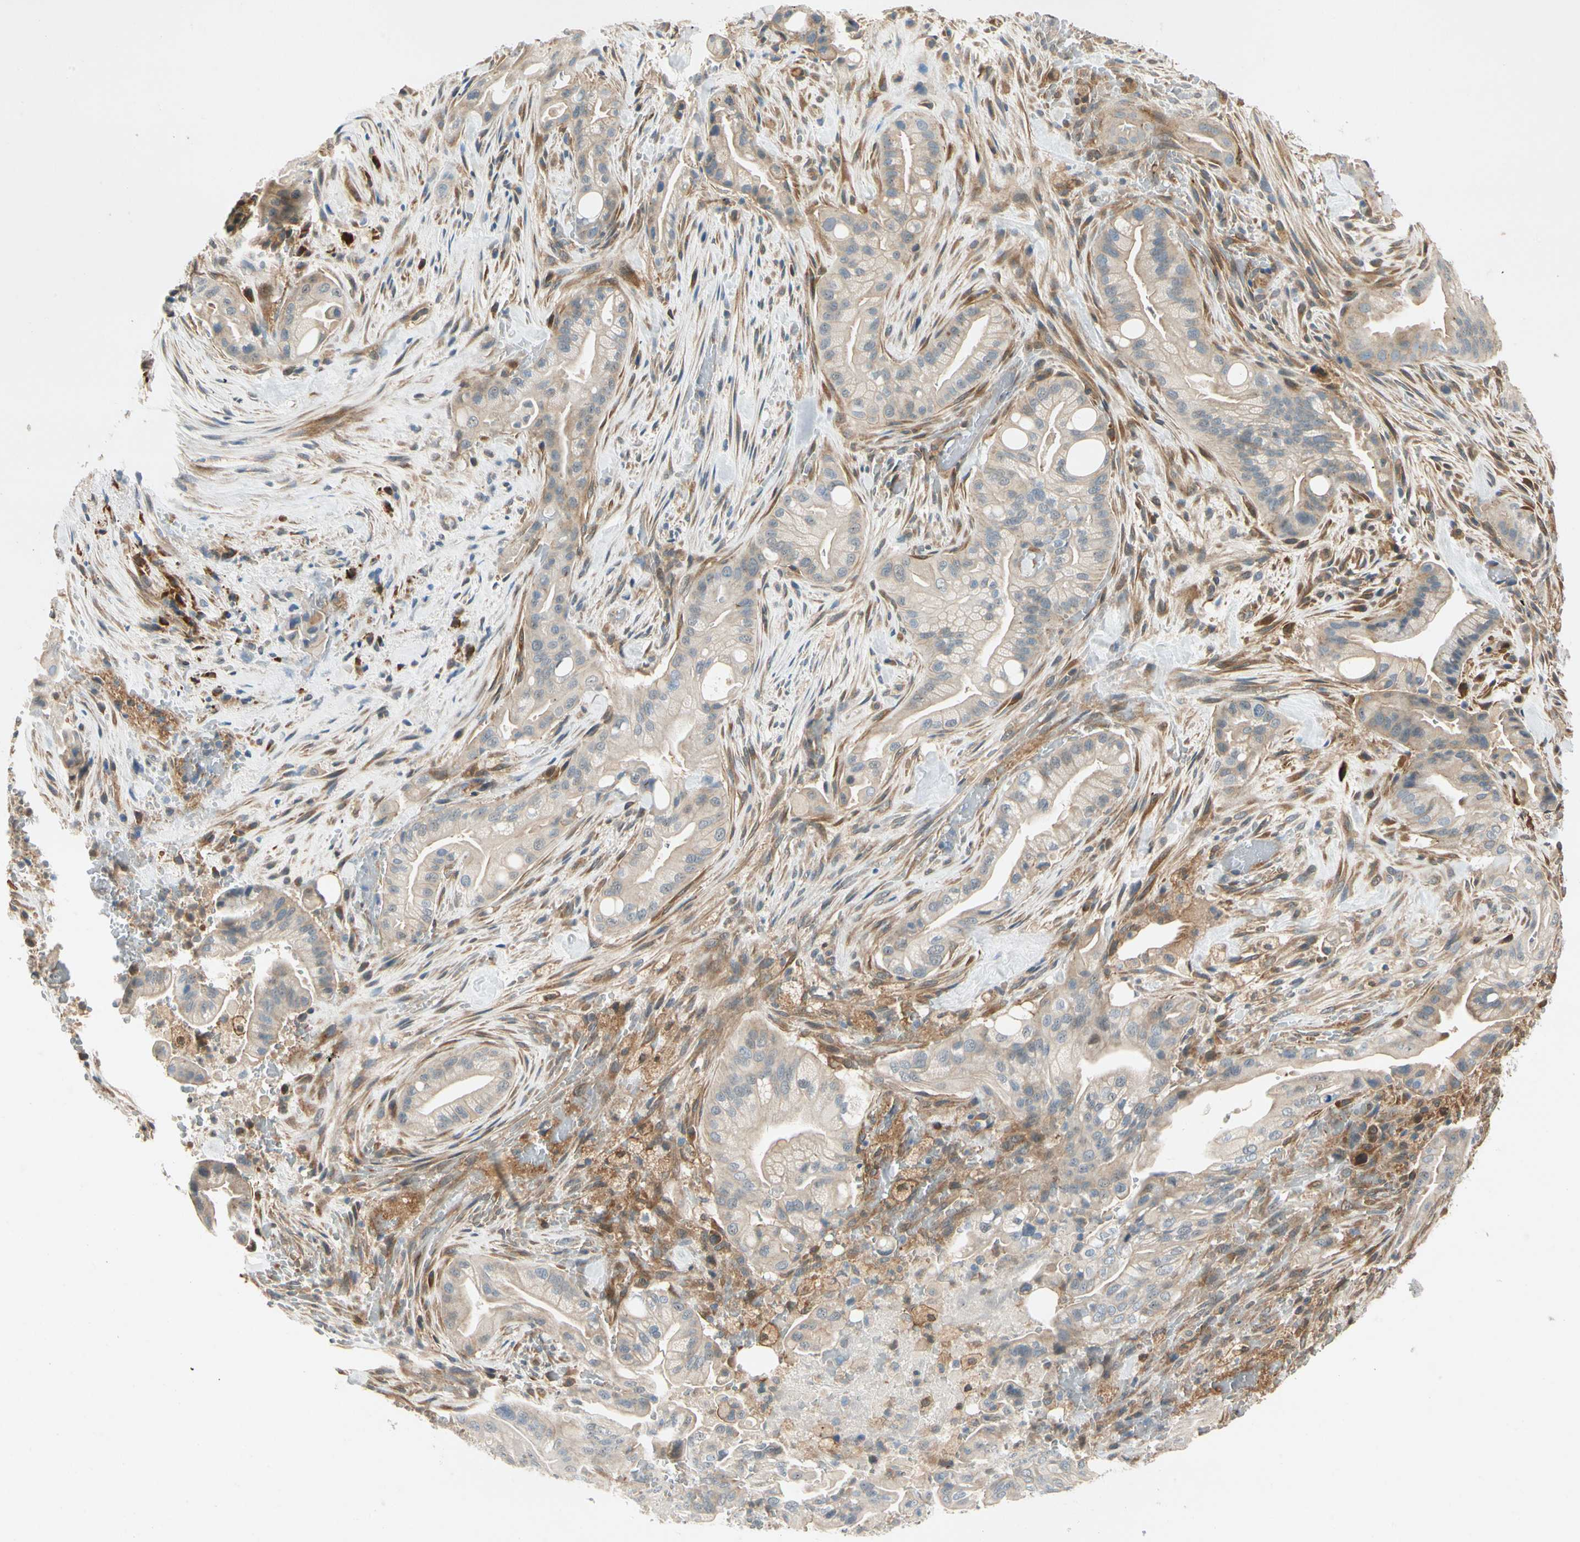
{"staining": {"intensity": "weak", "quantity": ">75%", "location": "cytoplasmic/membranous"}, "tissue": "liver cancer", "cell_type": "Tumor cells", "image_type": "cancer", "snomed": [{"axis": "morphology", "description": "Cholangiocarcinoma"}, {"axis": "topography", "description": "Liver"}], "caption": "Liver cancer (cholangiocarcinoma) was stained to show a protein in brown. There is low levels of weak cytoplasmic/membranous staining in about >75% of tumor cells.", "gene": "WIPI1", "patient": {"sex": "female", "age": 68}}